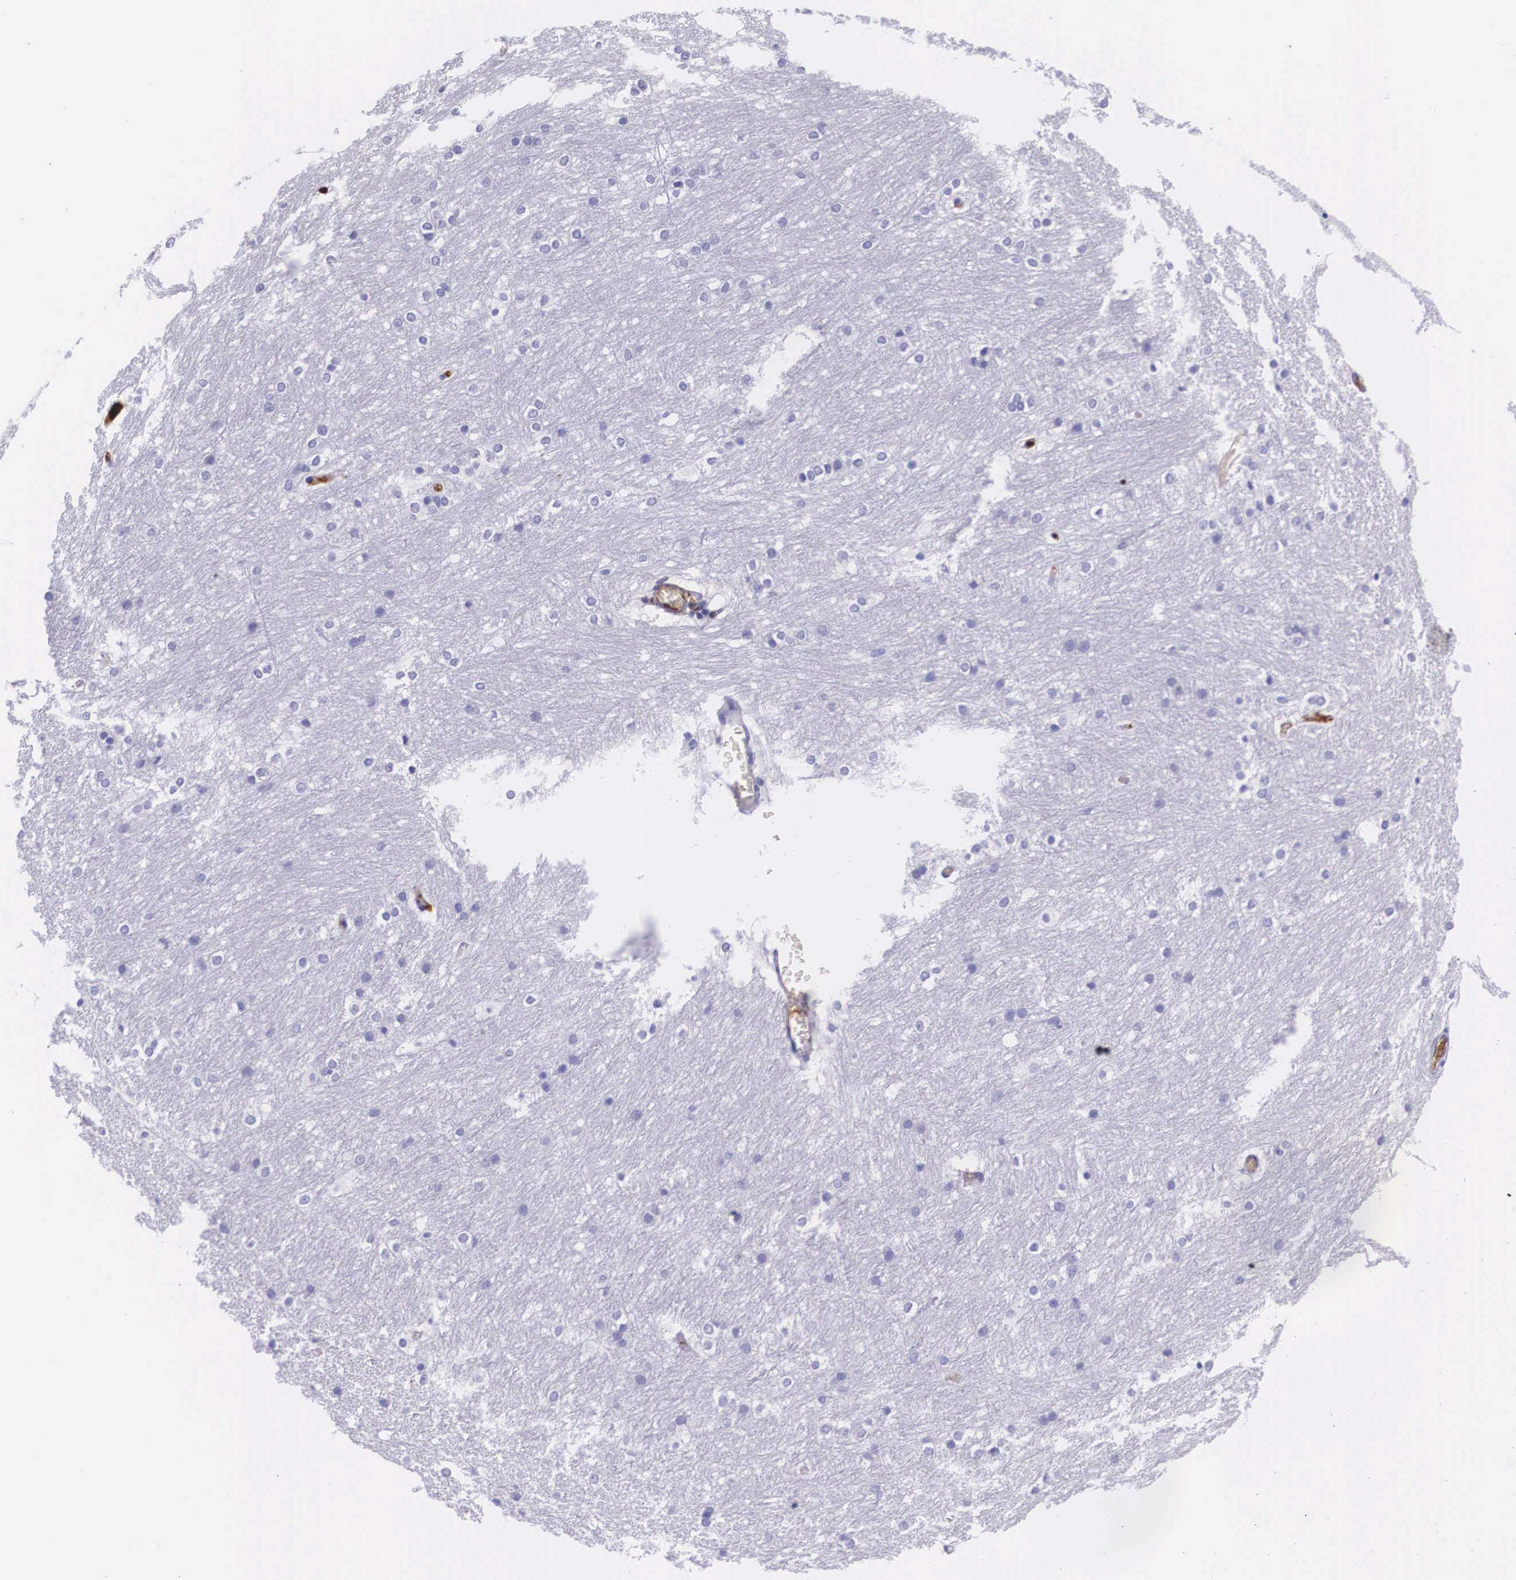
{"staining": {"intensity": "moderate", "quantity": "<25%", "location": "nuclear"}, "tissue": "caudate", "cell_type": "Glial cells", "image_type": "normal", "snomed": [{"axis": "morphology", "description": "Normal tissue, NOS"}, {"axis": "topography", "description": "Lateral ventricle wall"}], "caption": "Caudate was stained to show a protein in brown. There is low levels of moderate nuclear positivity in about <25% of glial cells. (DAB (3,3'-diaminobenzidine) IHC, brown staining for protein, blue staining for nuclei).", "gene": "PLG", "patient": {"sex": "female", "age": 19}}